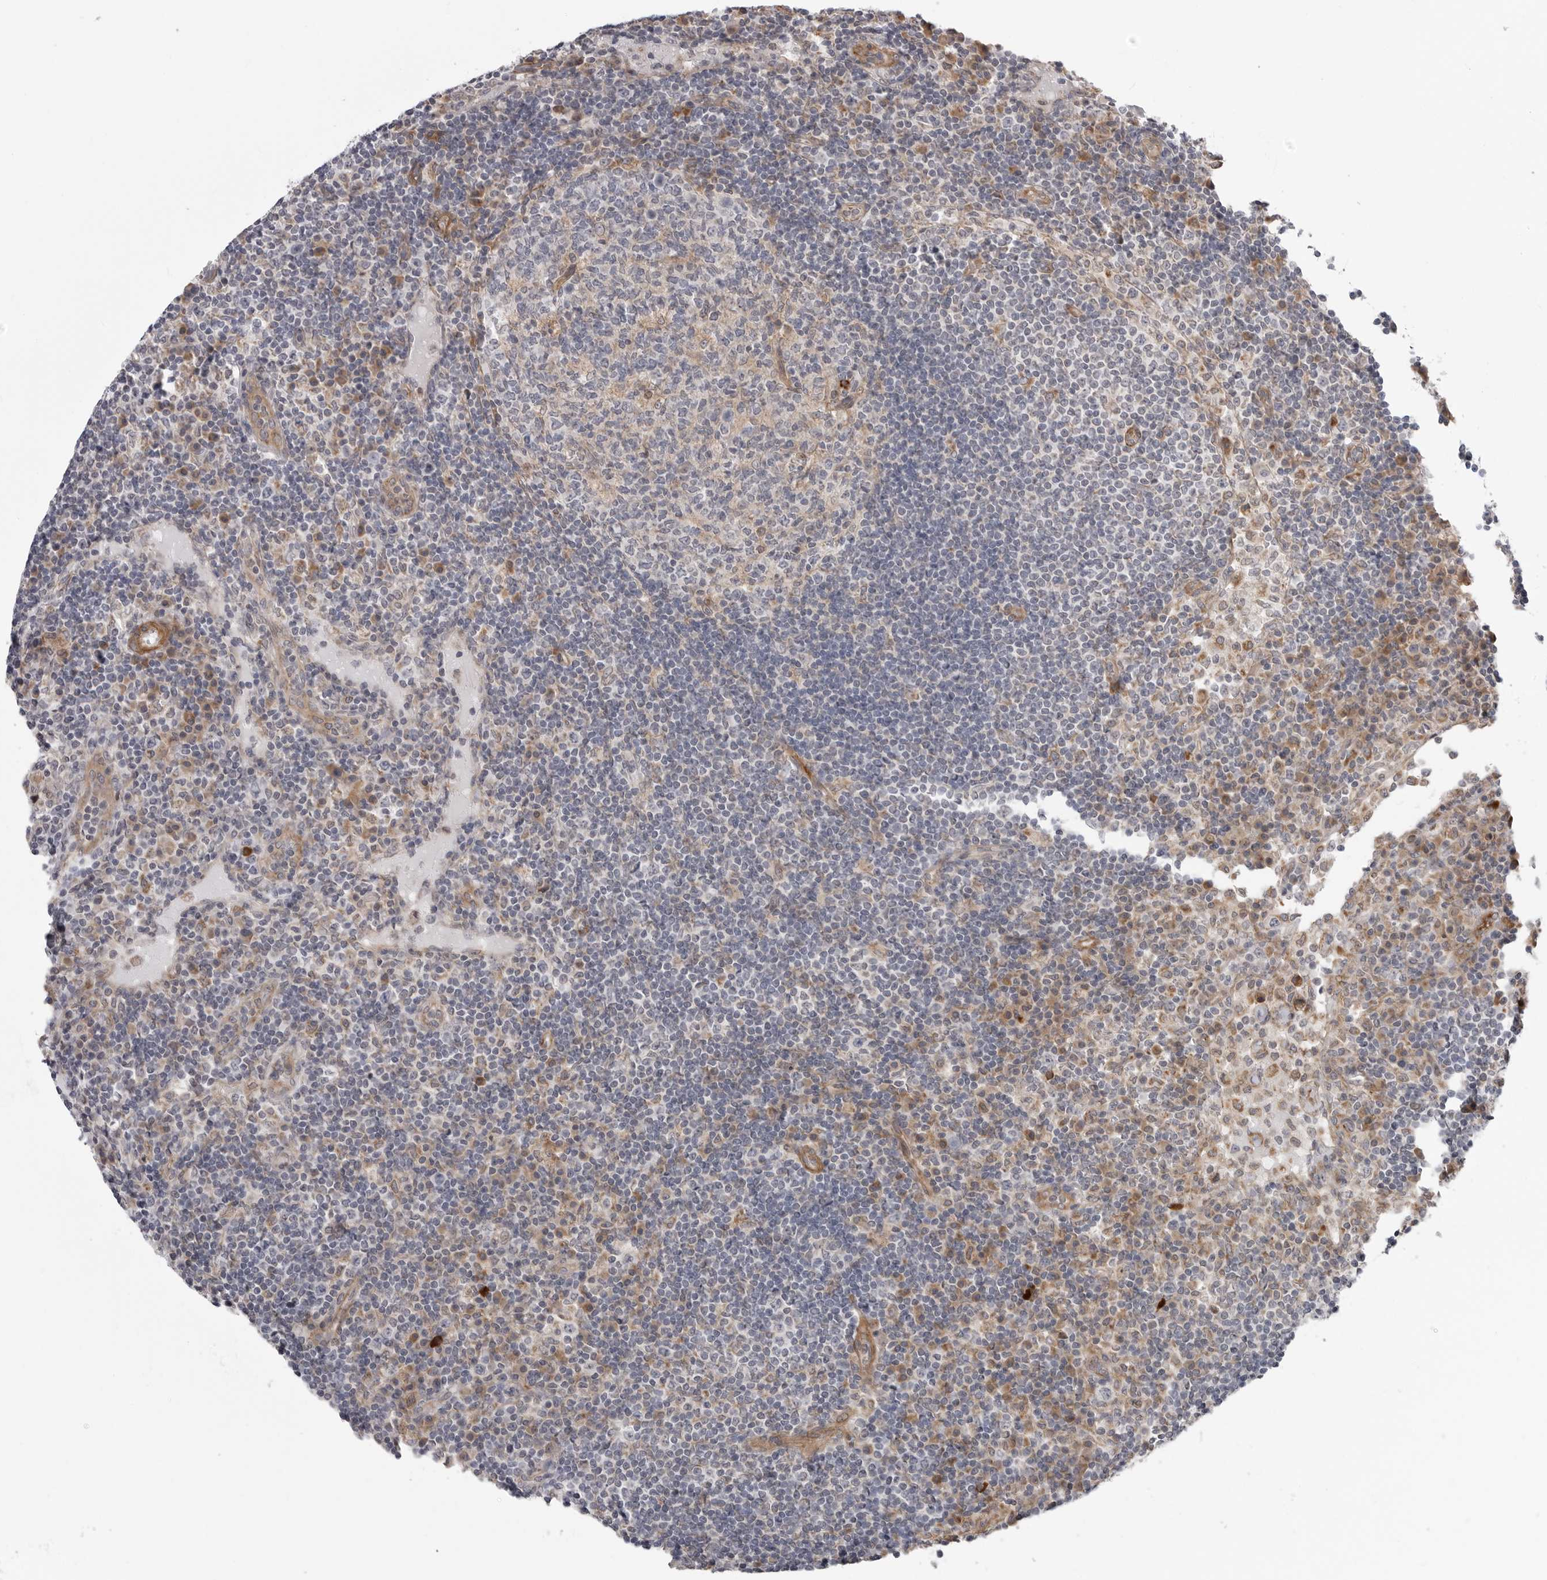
{"staining": {"intensity": "negative", "quantity": "none", "location": "none"}, "tissue": "lymph node", "cell_type": "Germinal center cells", "image_type": "normal", "snomed": [{"axis": "morphology", "description": "Normal tissue, NOS"}, {"axis": "topography", "description": "Lymph node"}], "caption": "DAB (3,3'-diaminobenzidine) immunohistochemical staining of normal lymph node displays no significant expression in germinal center cells.", "gene": "SCP2", "patient": {"sex": "female", "age": 53}}